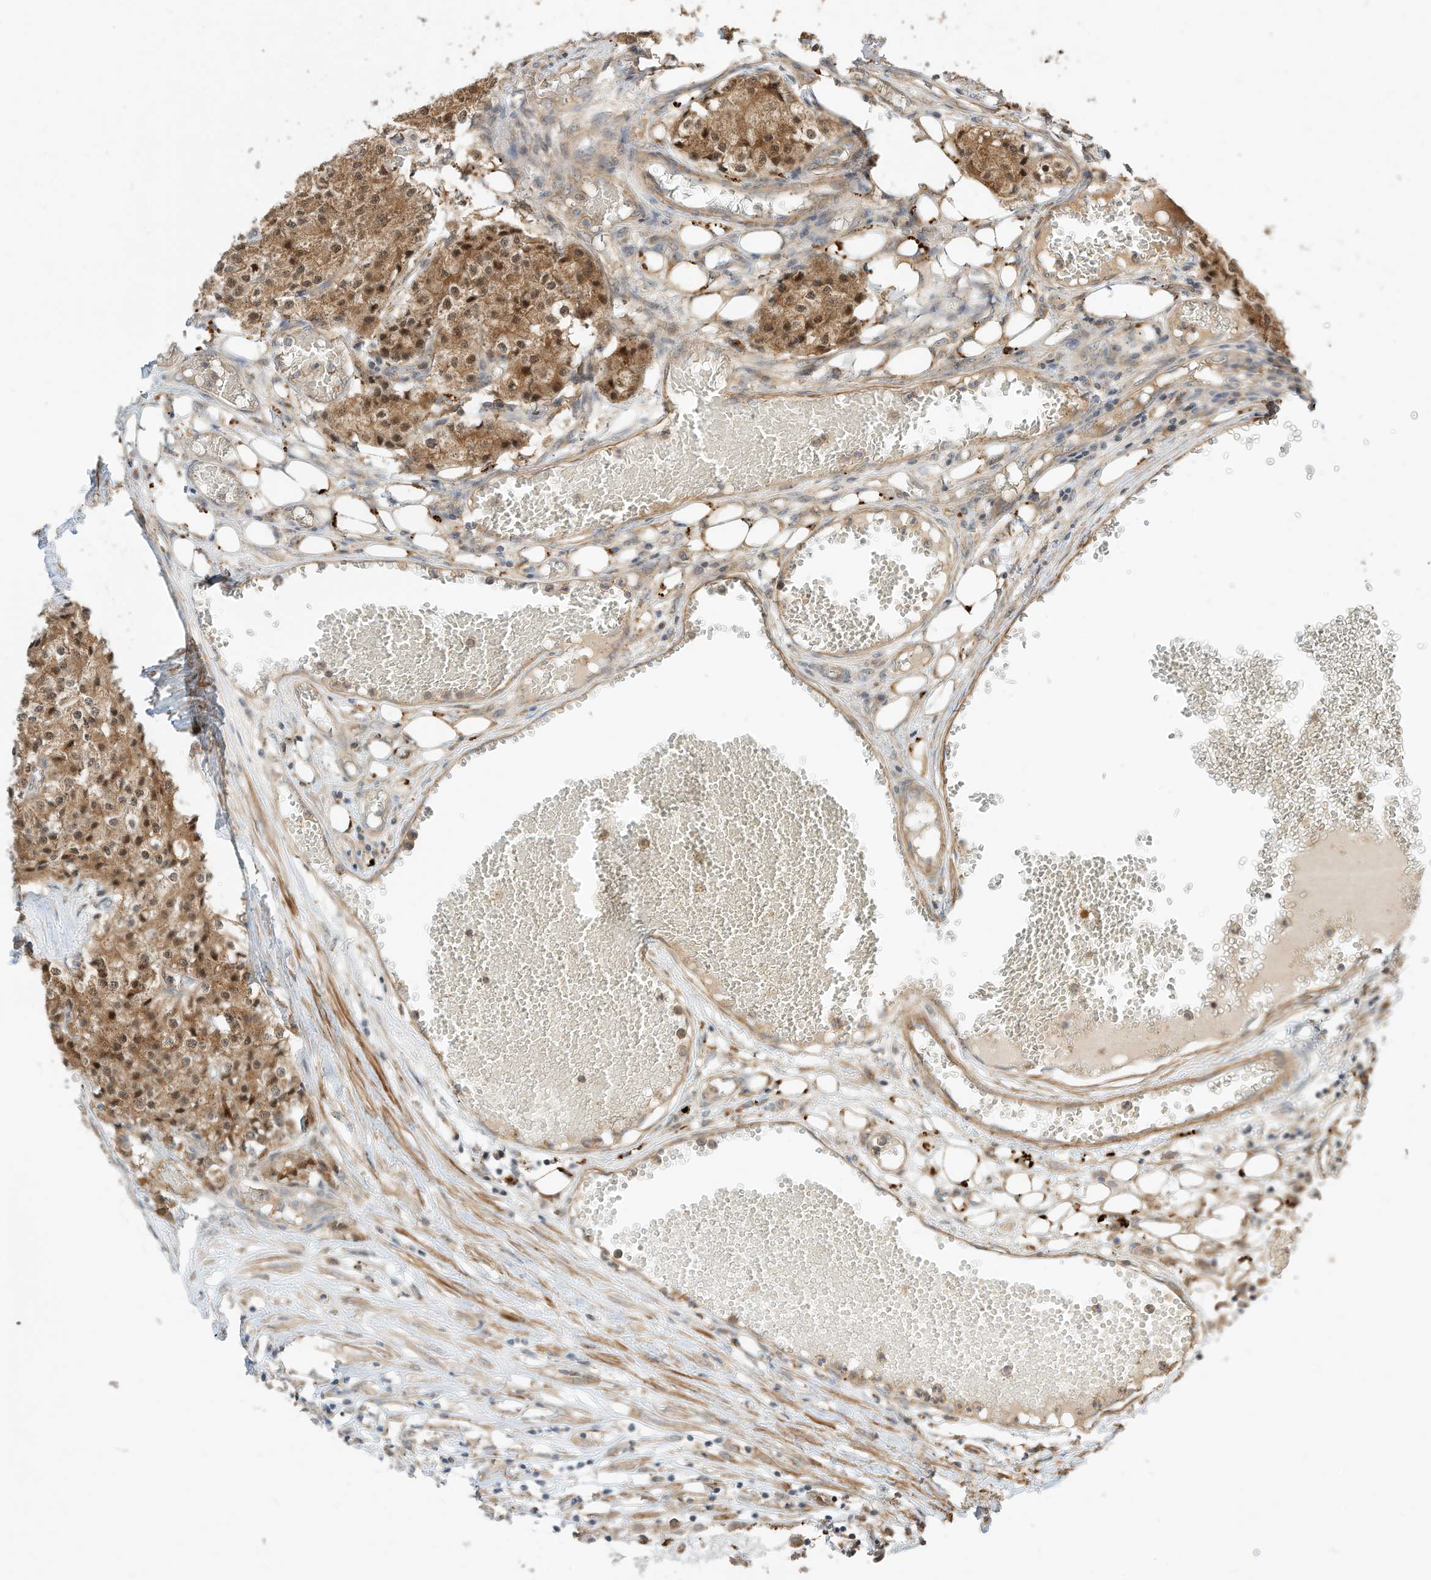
{"staining": {"intensity": "moderate", "quantity": ">75%", "location": "cytoplasmic/membranous,nuclear"}, "tissue": "carcinoid", "cell_type": "Tumor cells", "image_type": "cancer", "snomed": [{"axis": "morphology", "description": "Carcinoid, malignant, NOS"}, {"axis": "topography", "description": "Colon"}], "caption": "Tumor cells show medium levels of moderate cytoplasmic/membranous and nuclear staining in approximately >75% of cells in carcinoid (malignant).", "gene": "CPAMD8", "patient": {"sex": "female", "age": 52}}